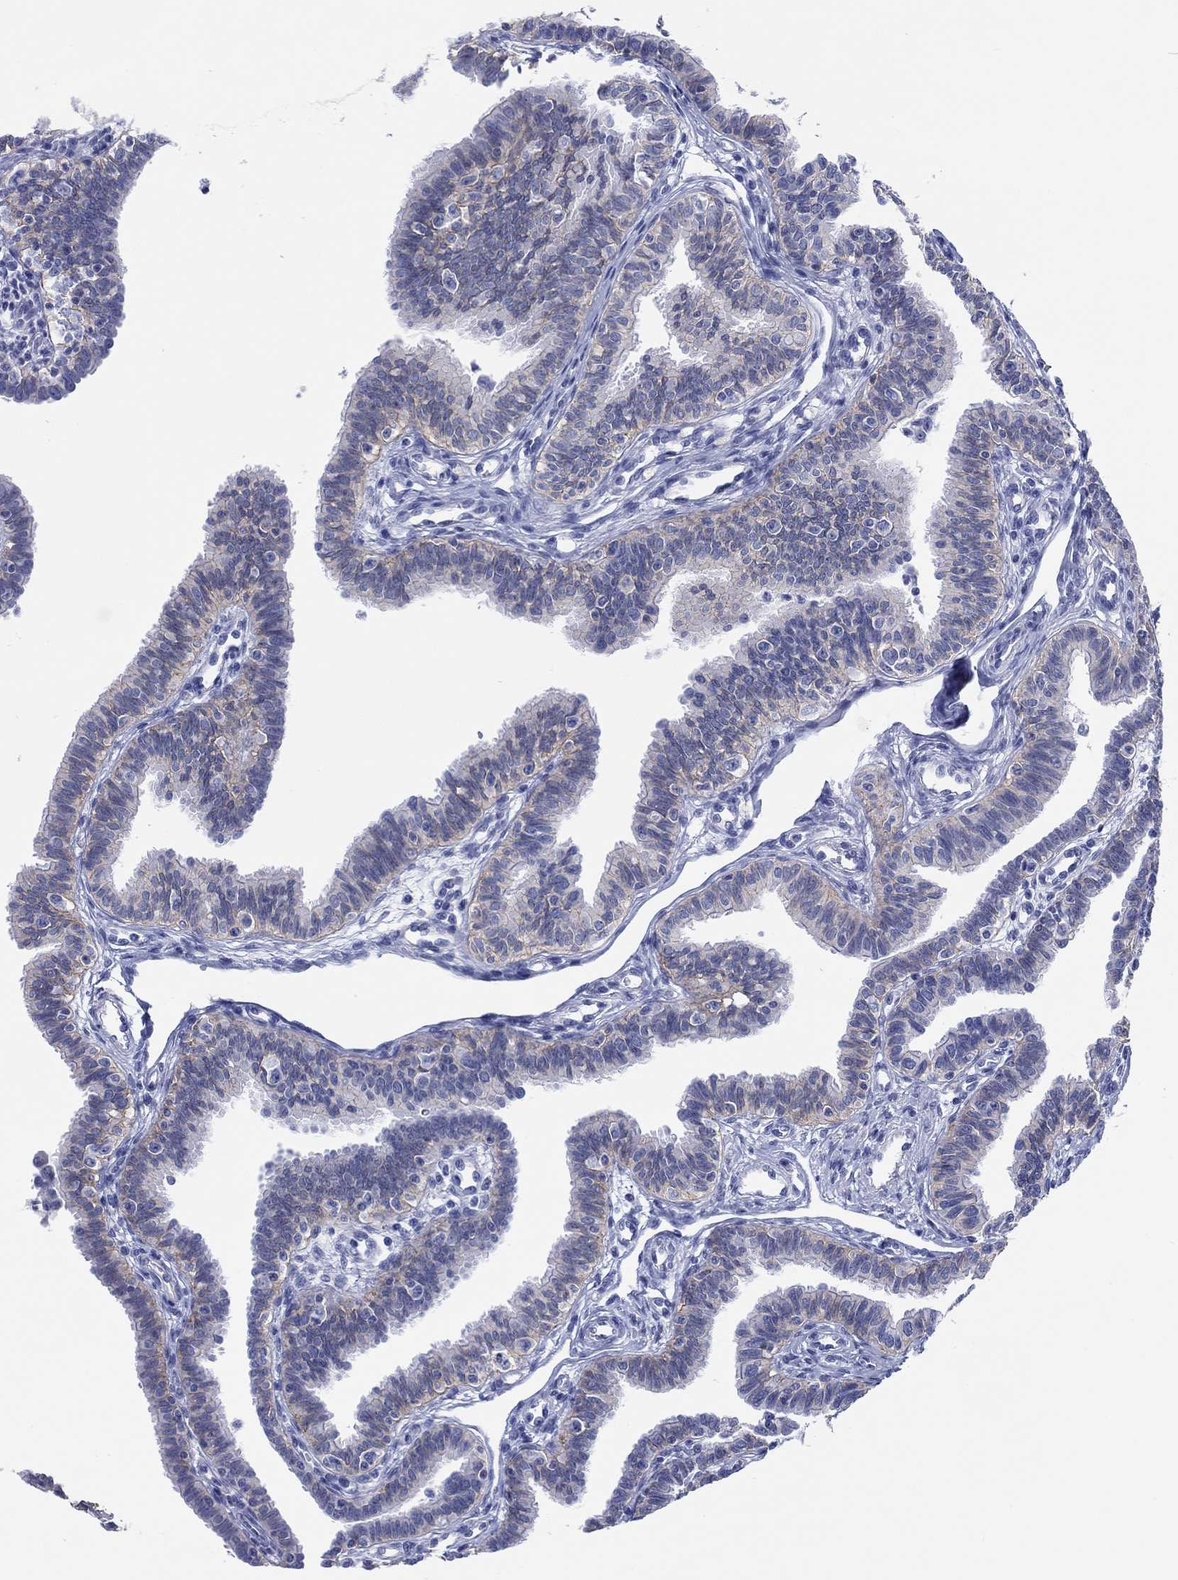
{"staining": {"intensity": "weak", "quantity": "<25%", "location": "cytoplasmic/membranous"}, "tissue": "fallopian tube", "cell_type": "Glandular cells", "image_type": "normal", "snomed": [{"axis": "morphology", "description": "Normal tissue, NOS"}, {"axis": "topography", "description": "Fallopian tube"}], "caption": "The photomicrograph exhibits no staining of glandular cells in unremarkable fallopian tube. The staining was performed using DAB to visualize the protein expression in brown, while the nuclei were stained in blue with hematoxylin (Magnification: 20x).", "gene": "ATP1B1", "patient": {"sex": "female", "age": 36}}